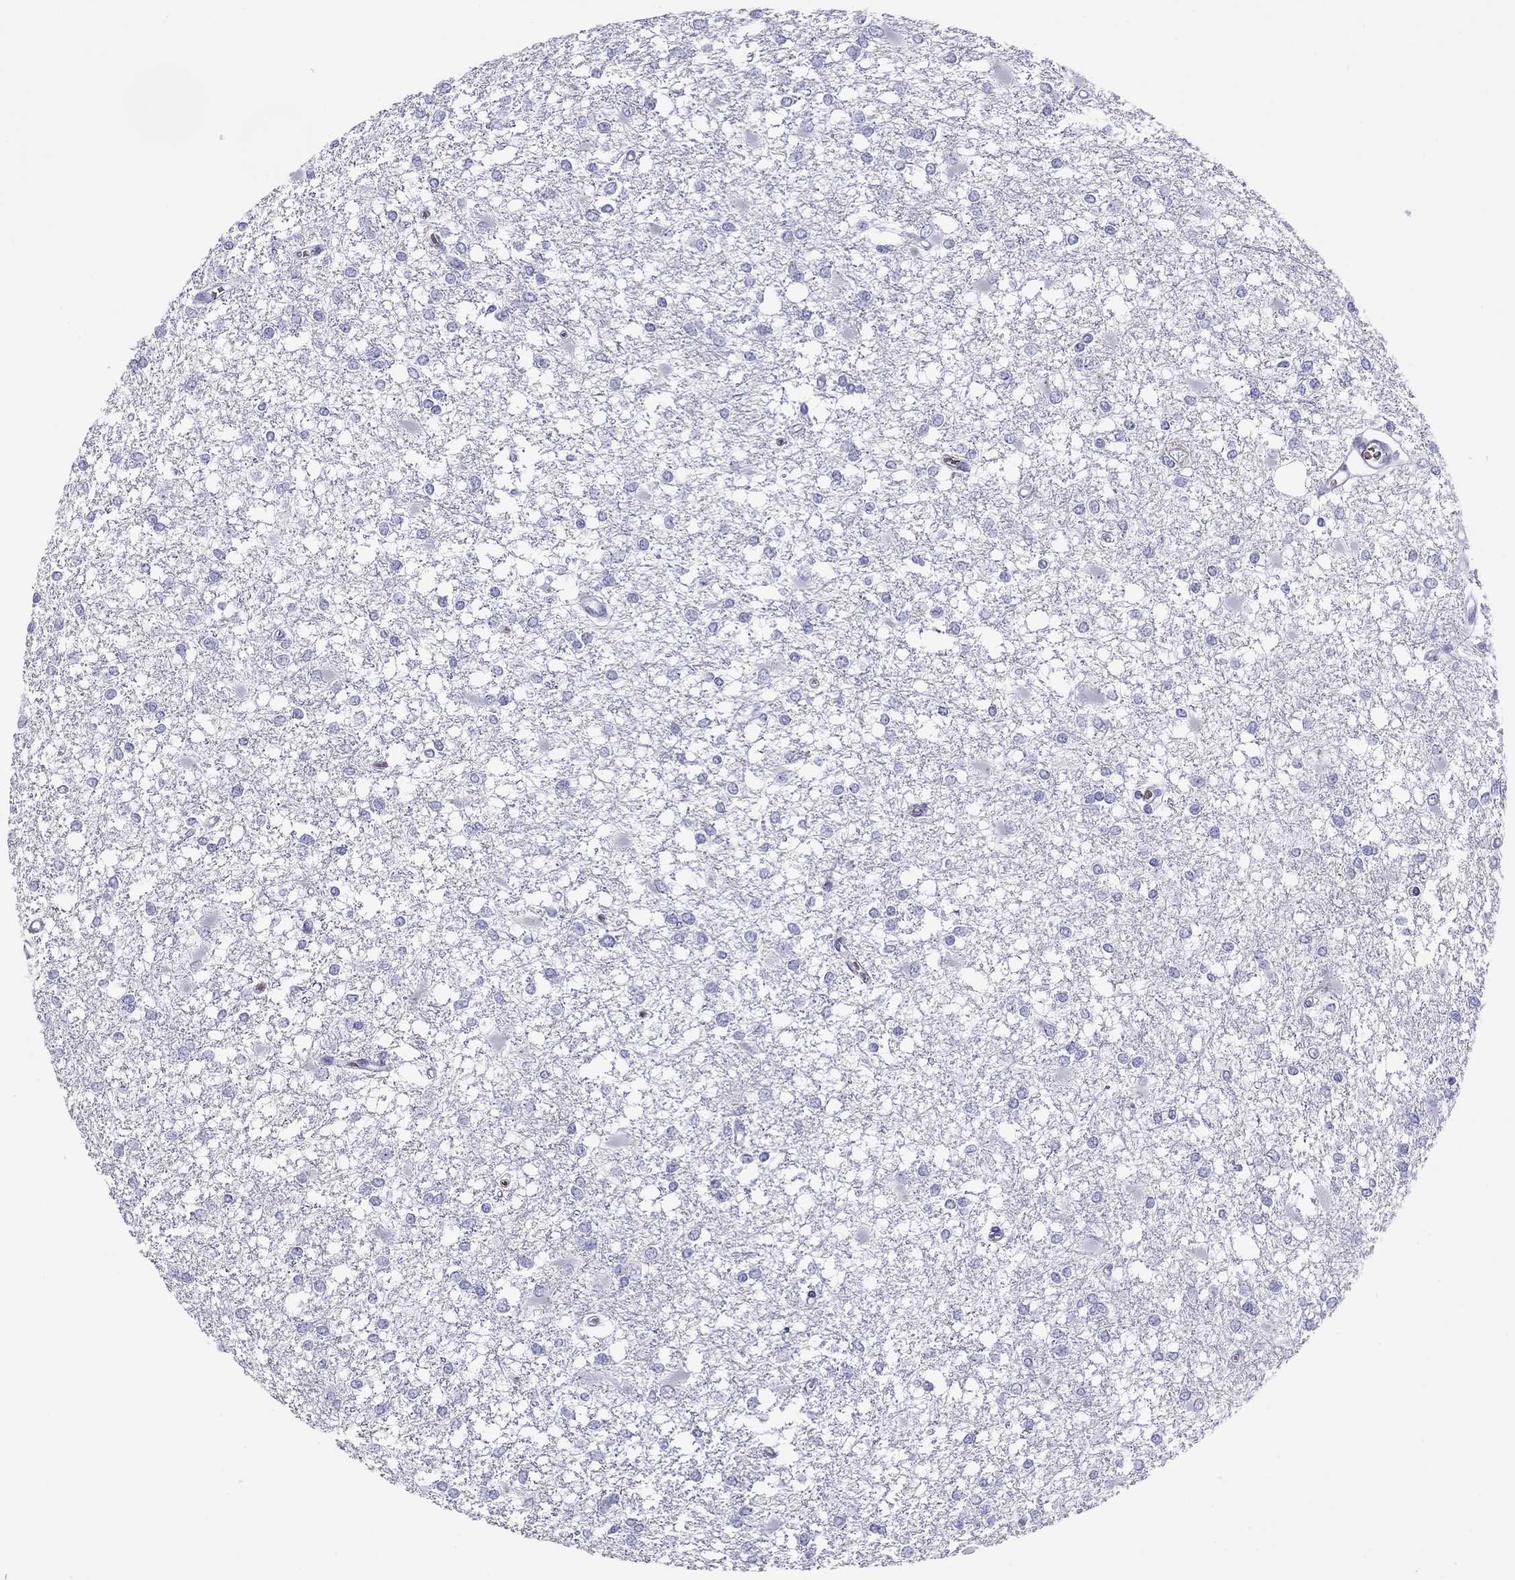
{"staining": {"intensity": "negative", "quantity": "none", "location": "none"}, "tissue": "glioma", "cell_type": "Tumor cells", "image_type": "cancer", "snomed": [{"axis": "morphology", "description": "Glioma, malignant, High grade"}, {"axis": "topography", "description": "Cerebral cortex"}], "caption": "Glioma was stained to show a protein in brown. There is no significant staining in tumor cells.", "gene": "PTPRN", "patient": {"sex": "male", "age": 79}}